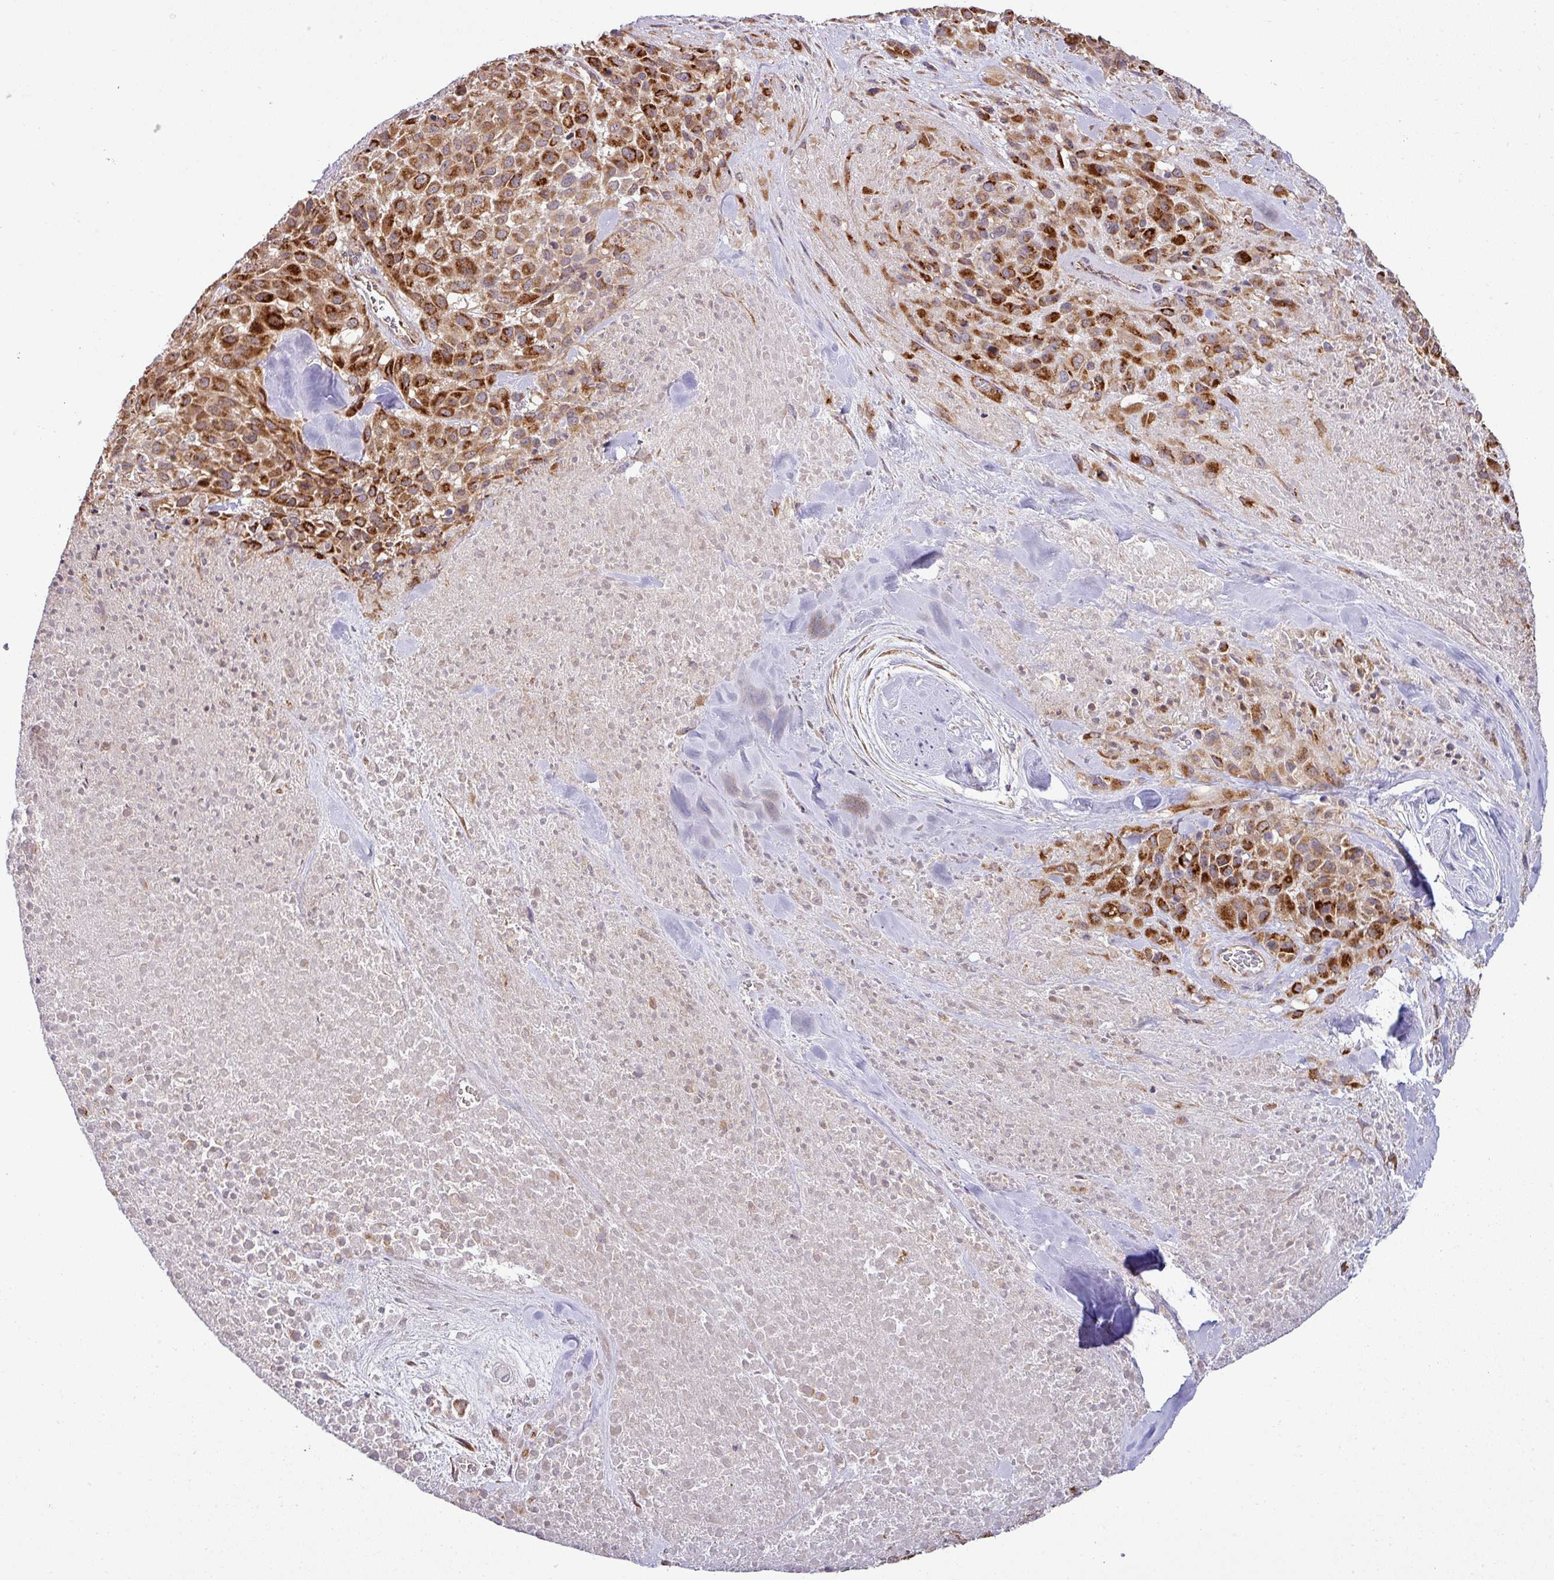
{"staining": {"intensity": "strong", "quantity": ">75%", "location": "cytoplasmic/membranous"}, "tissue": "melanoma", "cell_type": "Tumor cells", "image_type": "cancer", "snomed": [{"axis": "morphology", "description": "Malignant melanoma, Metastatic site"}, {"axis": "topography", "description": "Skin"}], "caption": "Immunohistochemistry of melanoma reveals high levels of strong cytoplasmic/membranous positivity in approximately >75% of tumor cells.", "gene": "TIMMDC1", "patient": {"sex": "female", "age": 81}}